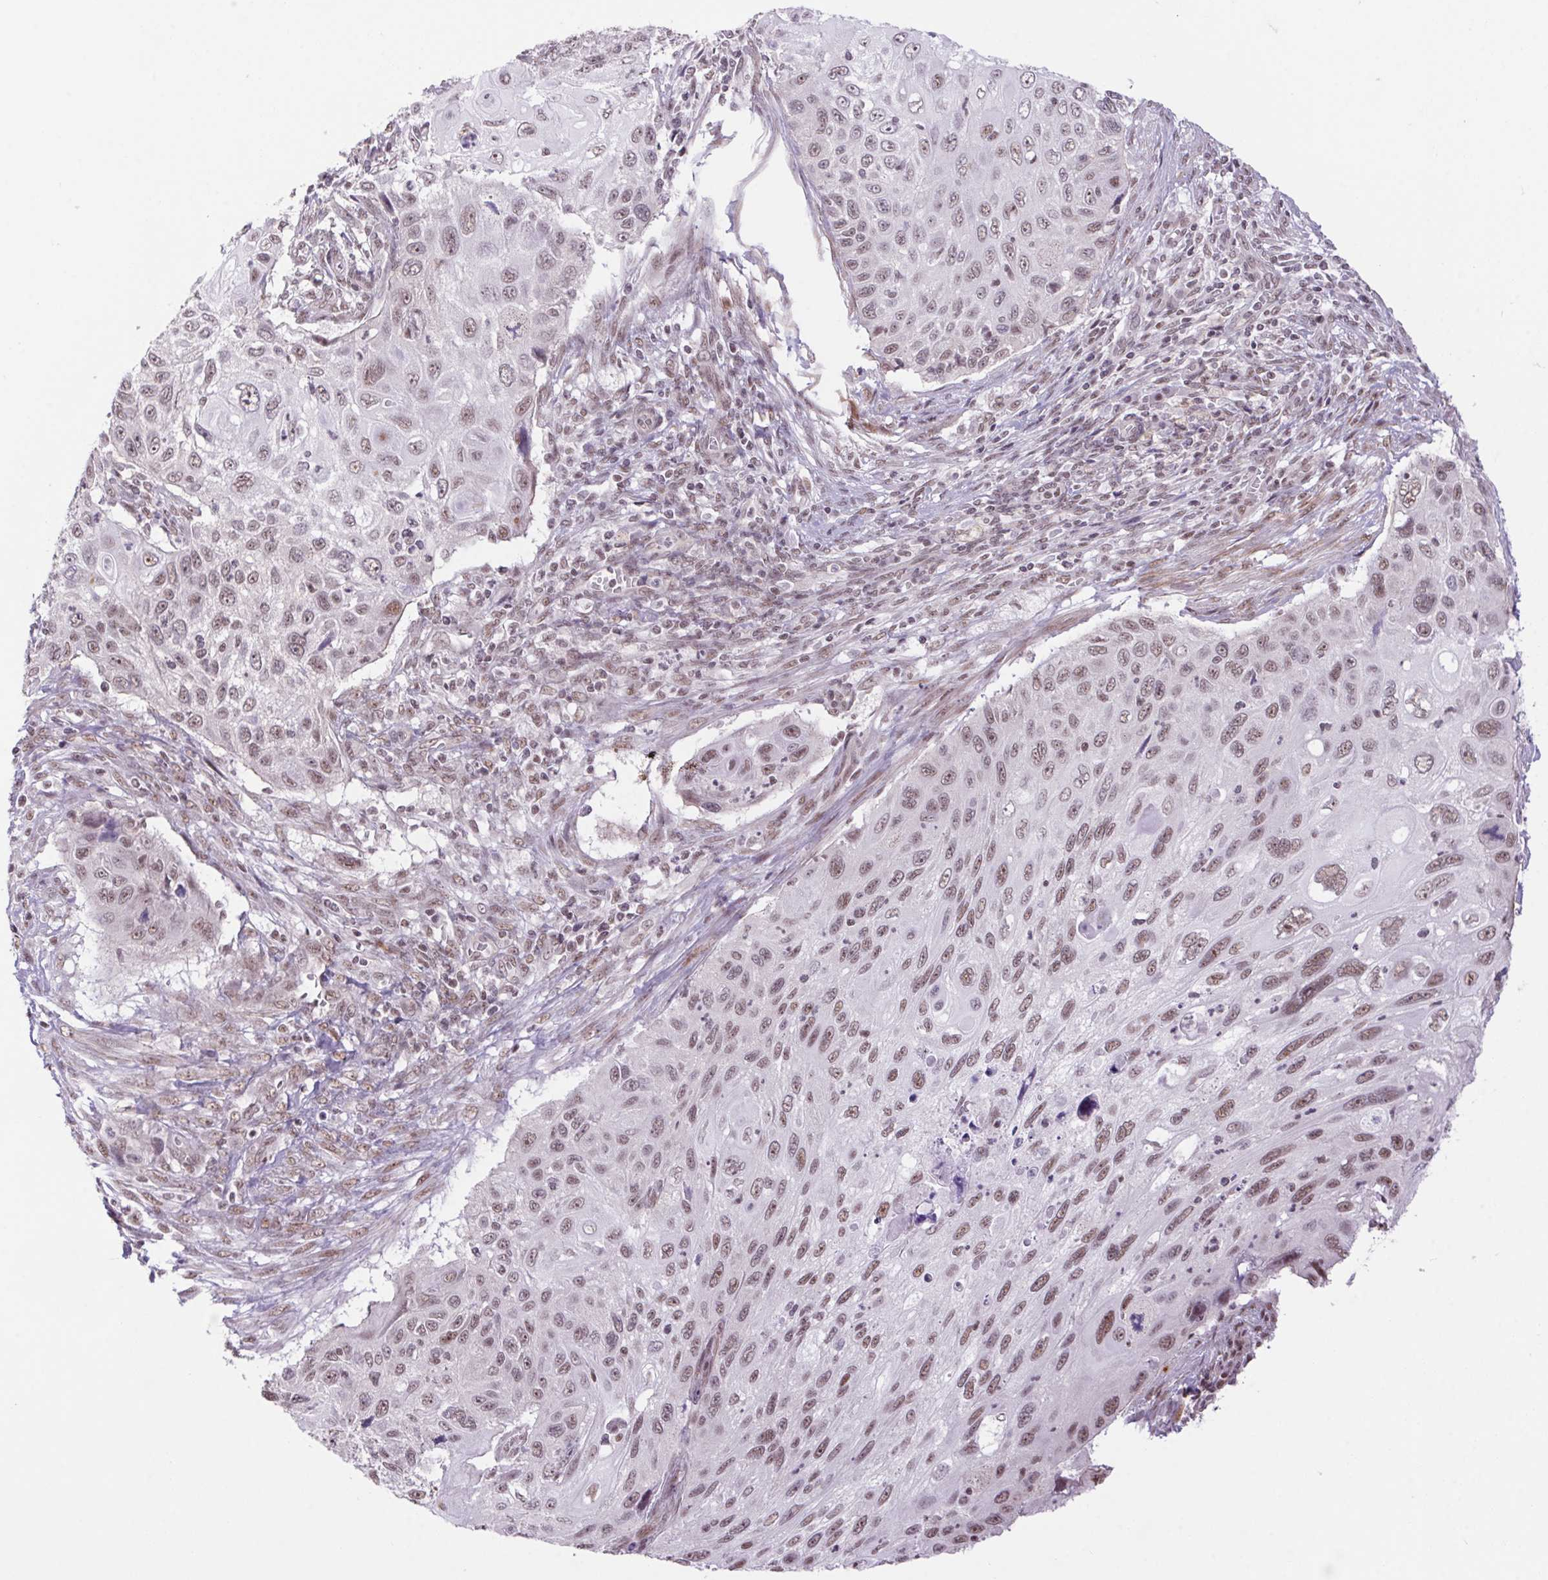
{"staining": {"intensity": "moderate", "quantity": ">75%", "location": "nuclear"}, "tissue": "cervical cancer", "cell_type": "Tumor cells", "image_type": "cancer", "snomed": [{"axis": "morphology", "description": "Squamous cell carcinoma, NOS"}, {"axis": "topography", "description": "Cervix"}], "caption": "A micrograph of squamous cell carcinoma (cervical) stained for a protein displays moderate nuclear brown staining in tumor cells.", "gene": "DDX17", "patient": {"sex": "female", "age": 70}}